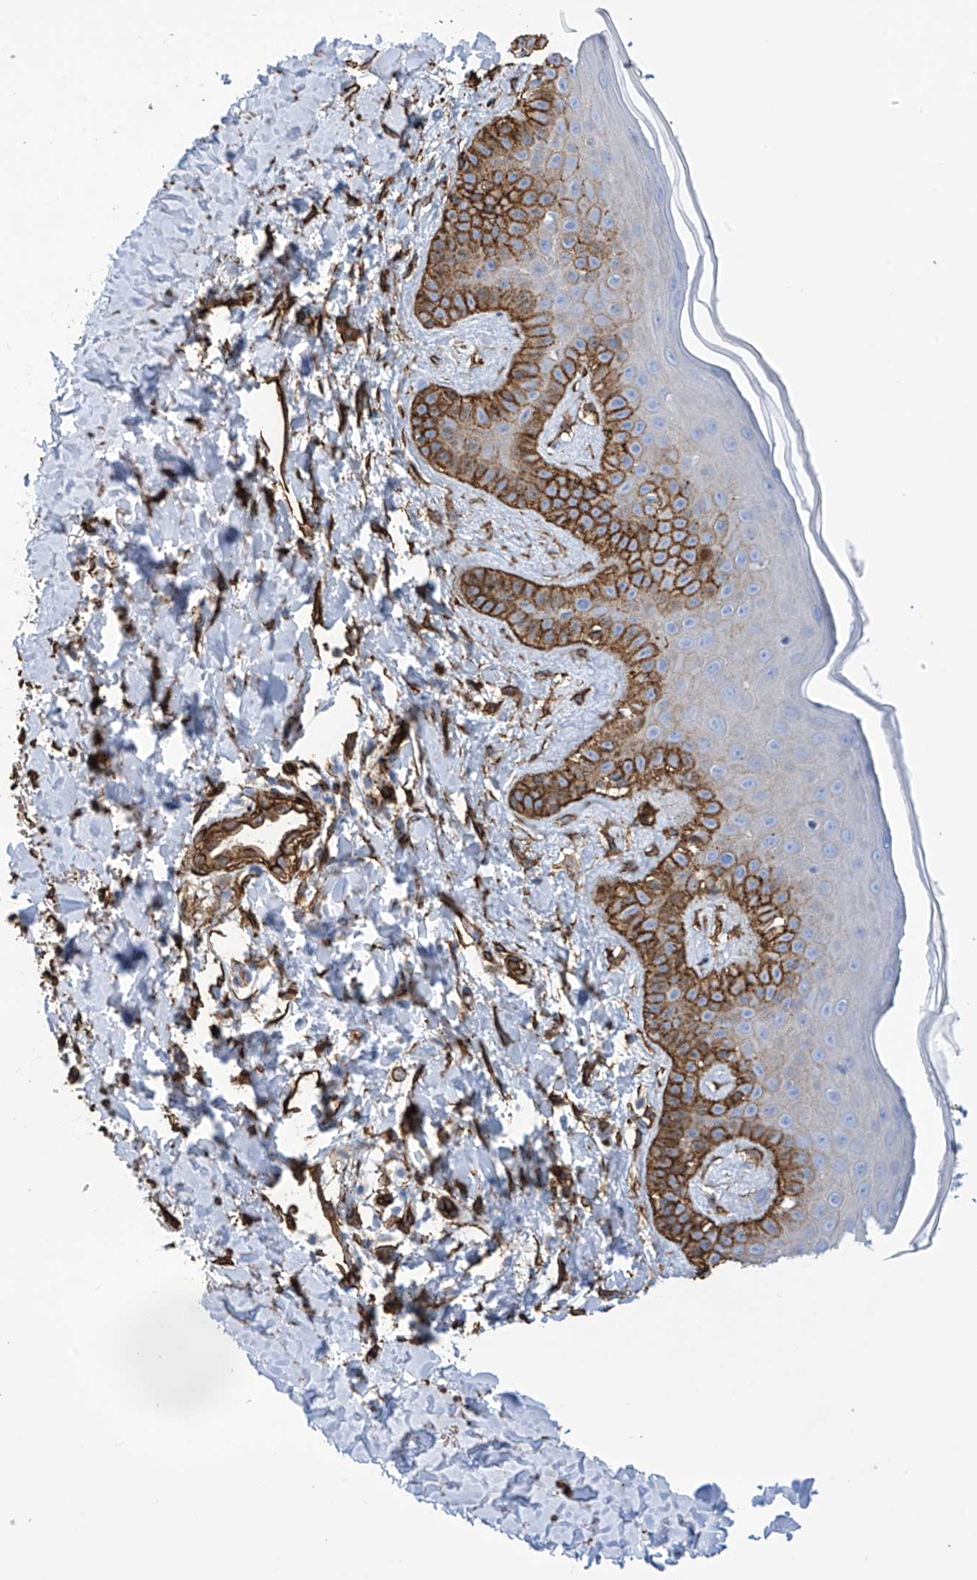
{"staining": {"intensity": "strong", "quantity": ">75%", "location": "cytoplasmic/membranous"}, "tissue": "skin", "cell_type": "Fibroblasts", "image_type": "normal", "snomed": [{"axis": "morphology", "description": "Normal tissue, NOS"}, {"axis": "topography", "description": "Skin"}], "caption": "Immunohistochemical staining of benign human skin demonstrates strong cytoplasmic/membranous protein positivity in approximately >75% of fibroblasts.", "gene": "UBTD1", "patient": {"sex": "male", "age": 52}}